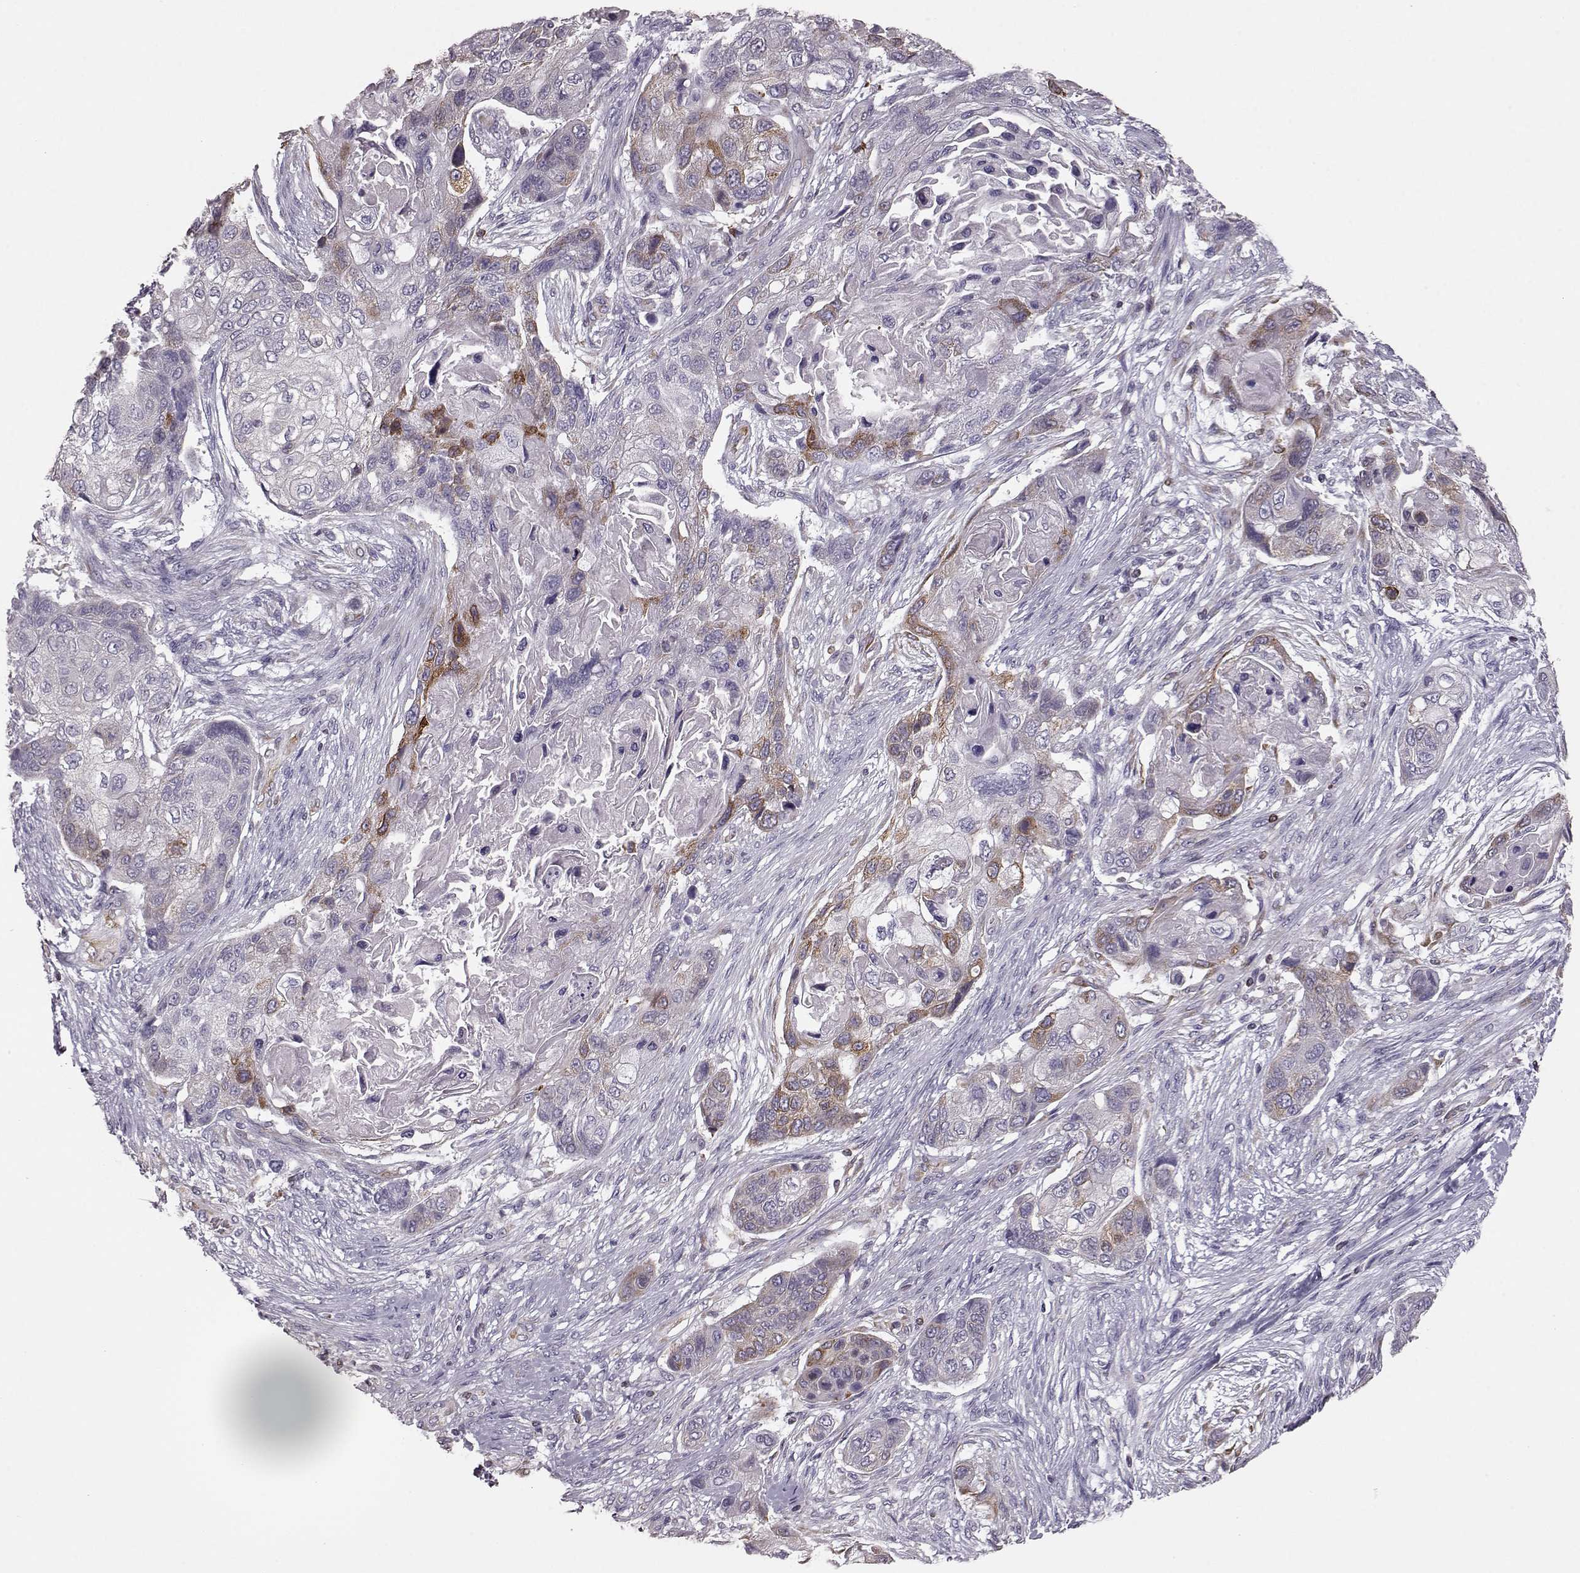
{"staining": {"intensity": "moderate", "quantity": "<25%", "location": "cytoplasmic/membranous"}, "tissue": "lung cancer", "cell_type": "Tumor cells", "image_type": "cancer", "snomed": [{"axis": "morphology", "description": "Squamous cell carcinoma, NOS"}, {"axis": "topography", "description": "Lung"}], "caption": "Human lung cancer (squamous cell carcinoma) stained with a brown dye reveals moderate cytoplasmic/membranous positive staining in about <25% of tumor cells.", "gene": "ELOVL5", "patient": {"sex": "male", "age": 69}}